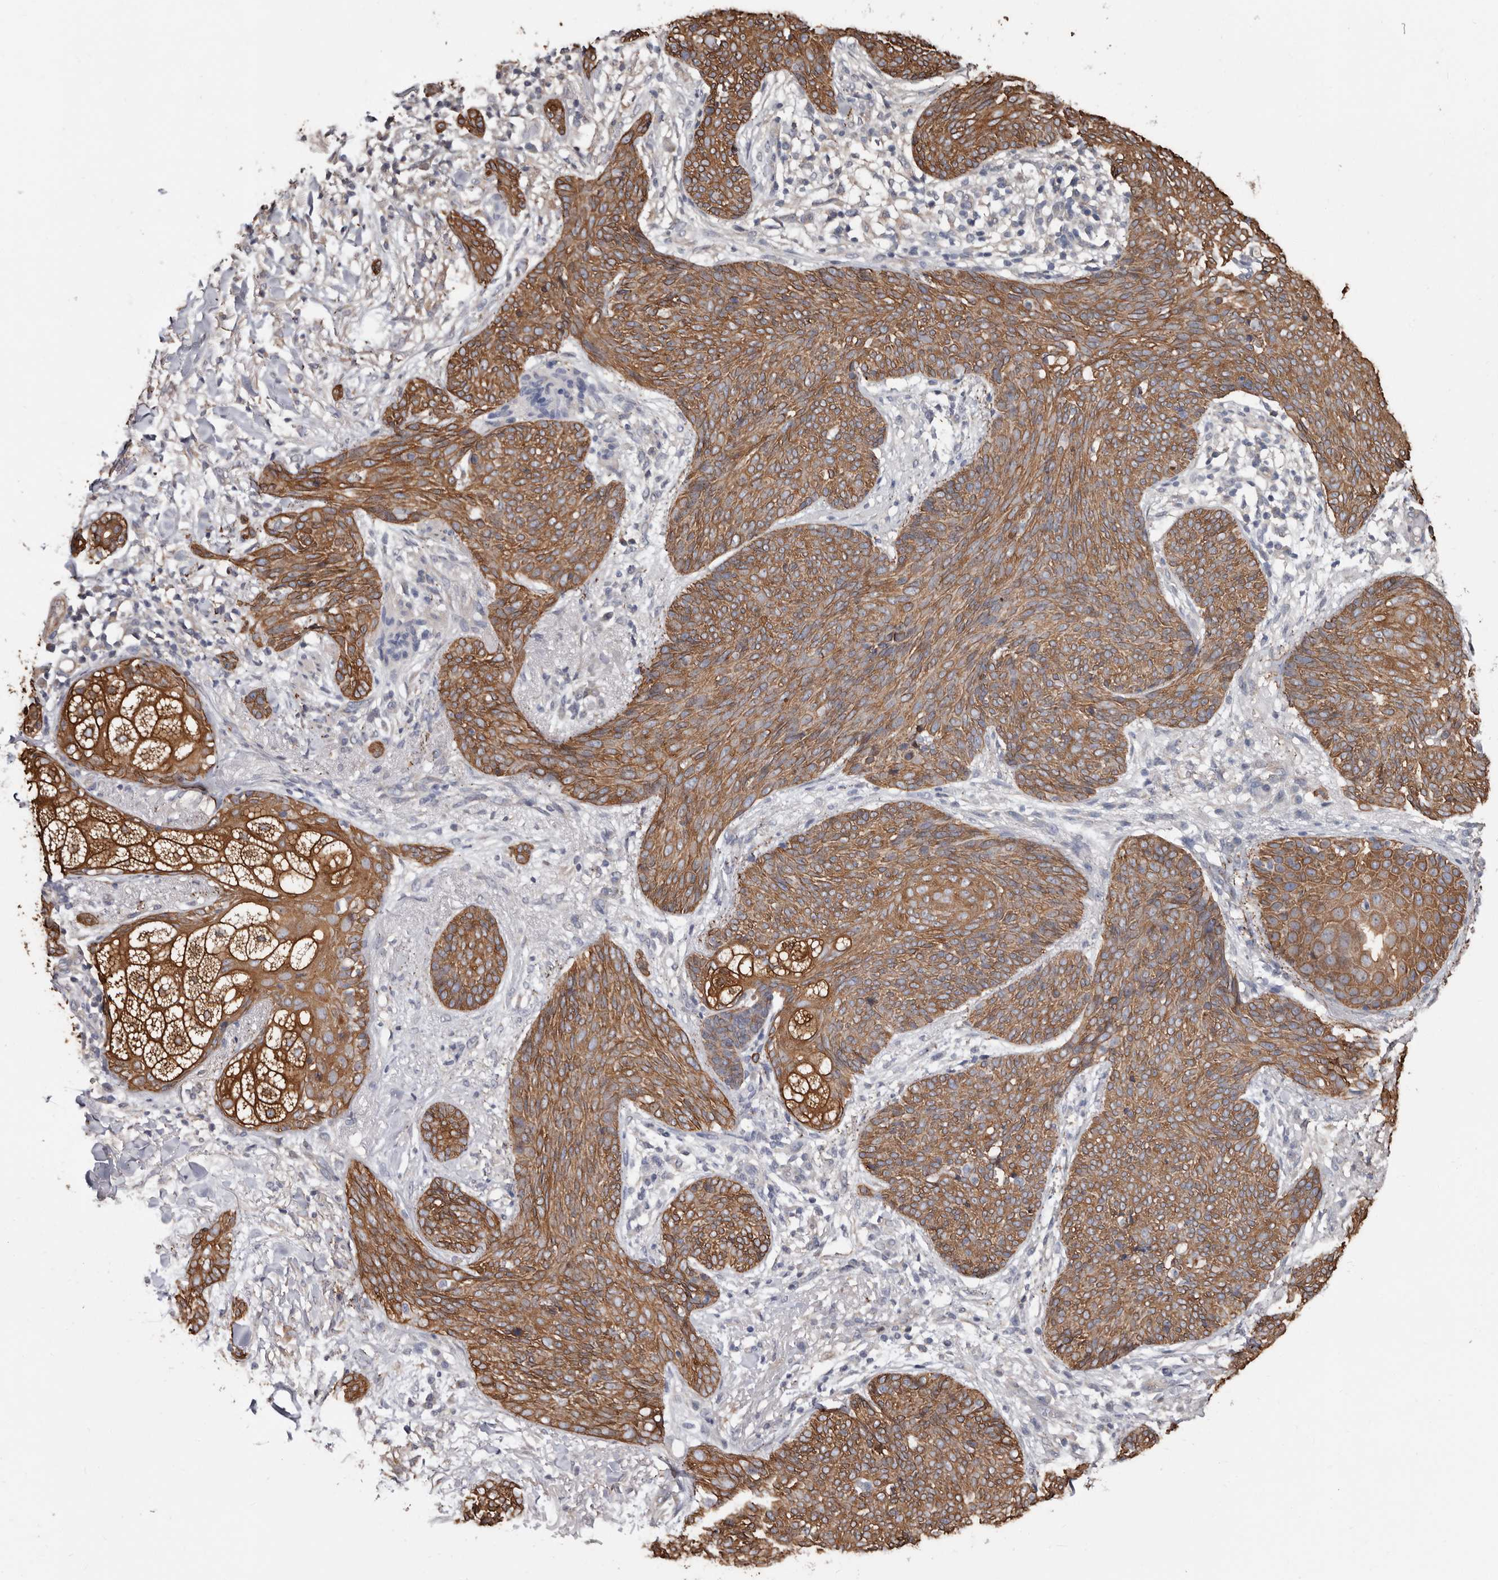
{"staining": {"intensity": "moderate", "quantity": ">75%", "location": "cytoplasmic/membranous"}, "tissue": "skin cancer", "cell_type": "Tumor cells", "image_type": "cancer", "snomed": [{"axis": "morphology", "description": "Basal cell carcinoma"}, {"axis": "topography", "description": "Skin"}], "caption": "Immunohistochemical staining of human basal cell carcinoma (skin) reveals medium levels of moderate cytoplasmic/membranous staining in about >75% of tumor cells.", "gene": "MRPL18", "patient": {"sex": "male", "age": 85}}